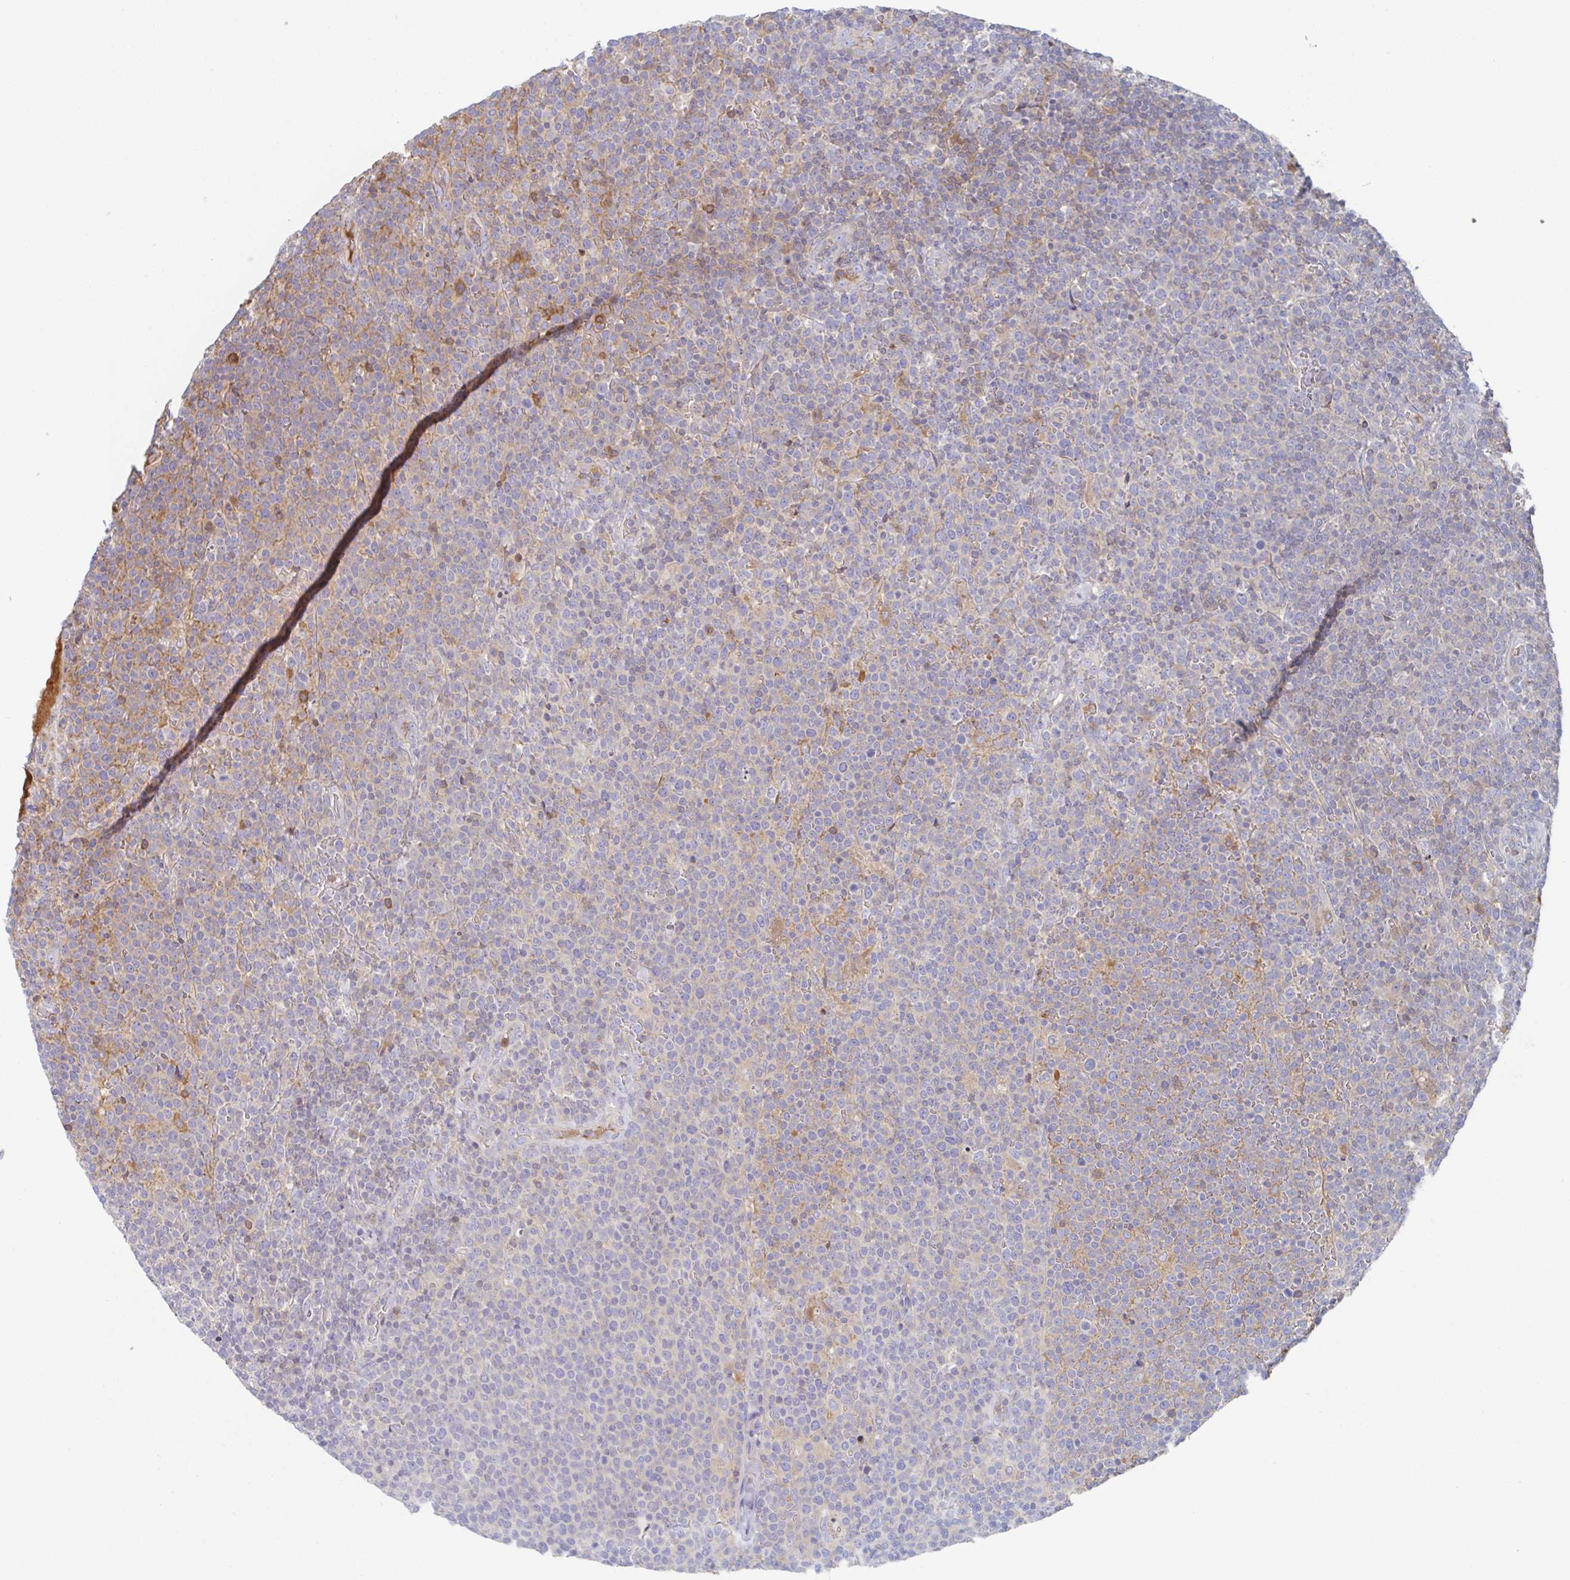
{"staining": {"intensity": "negative", "quantity": "none", "location": "none"}, "tissue": "lymphoma", "cell_type": "Tumor cells", "image_type": "cancer", "snomed": [{"axis": "morphology", "description": "Malignant lymphoma, non-Hodgkin's type, High grade"}, {"axis": "topography", "description": "Lymph node"}], "caption": "Tumor cells are negative for brown protein staining in lymphoma.", "gene": "AMPD2", "patient": {"sex": "male", "age": 61}}